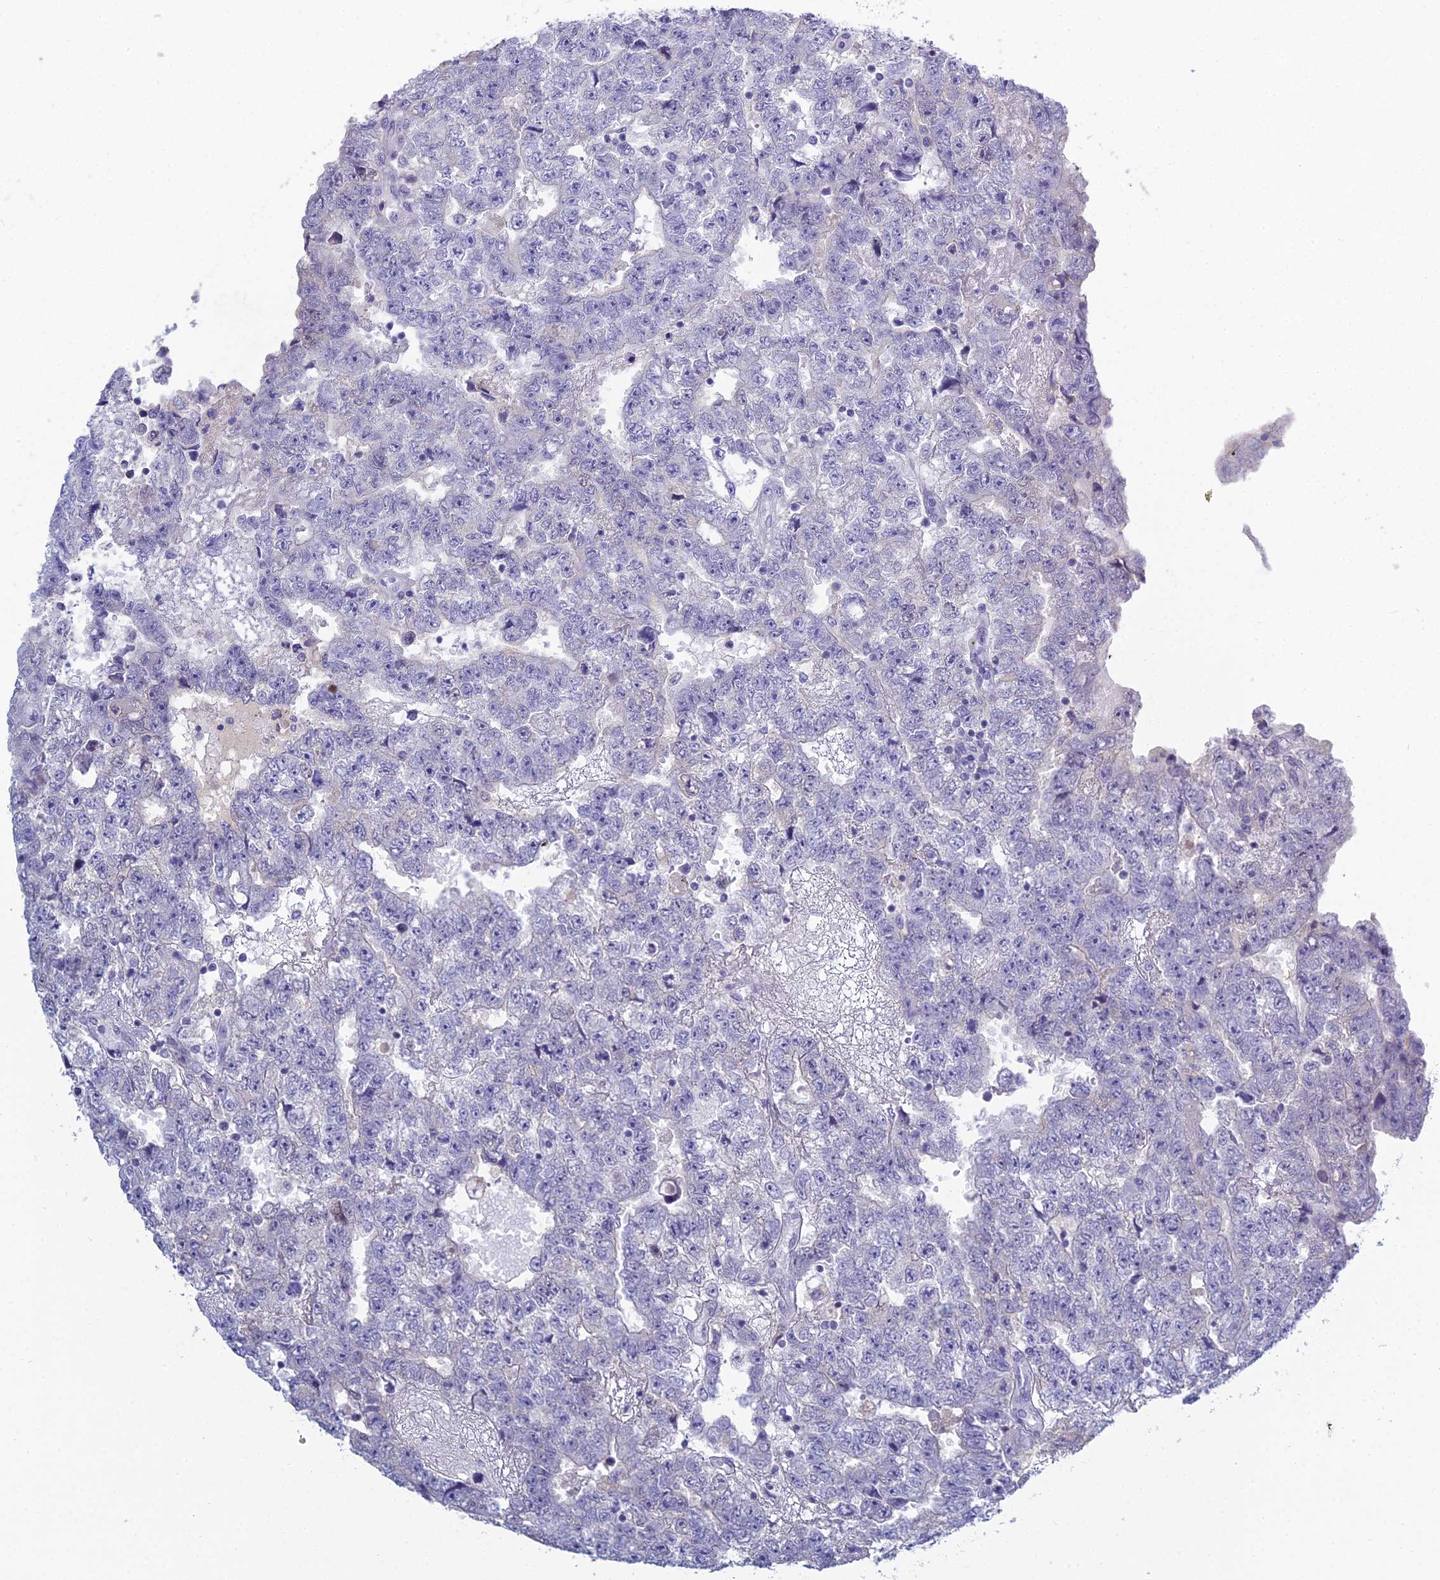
{"staining": {"intensity": "negative", "quantity": "none", "location": "none"}, "tissue": "testis cancer", "cell_type": "Tumor cells", "image_type": "cancer", "snomed": [{"axis": "morphology", "description": "Carcinoma, Embryonal, NOS"}, {"axis": "topography", "description": "Testis"}], "caption": "Immunohistochemical staining of human embryonal carcinoma (testis) exhibits no significant staining in tumor cells.", "gene": "MUC13", "patient": {"sex": "male", "age": 25}}